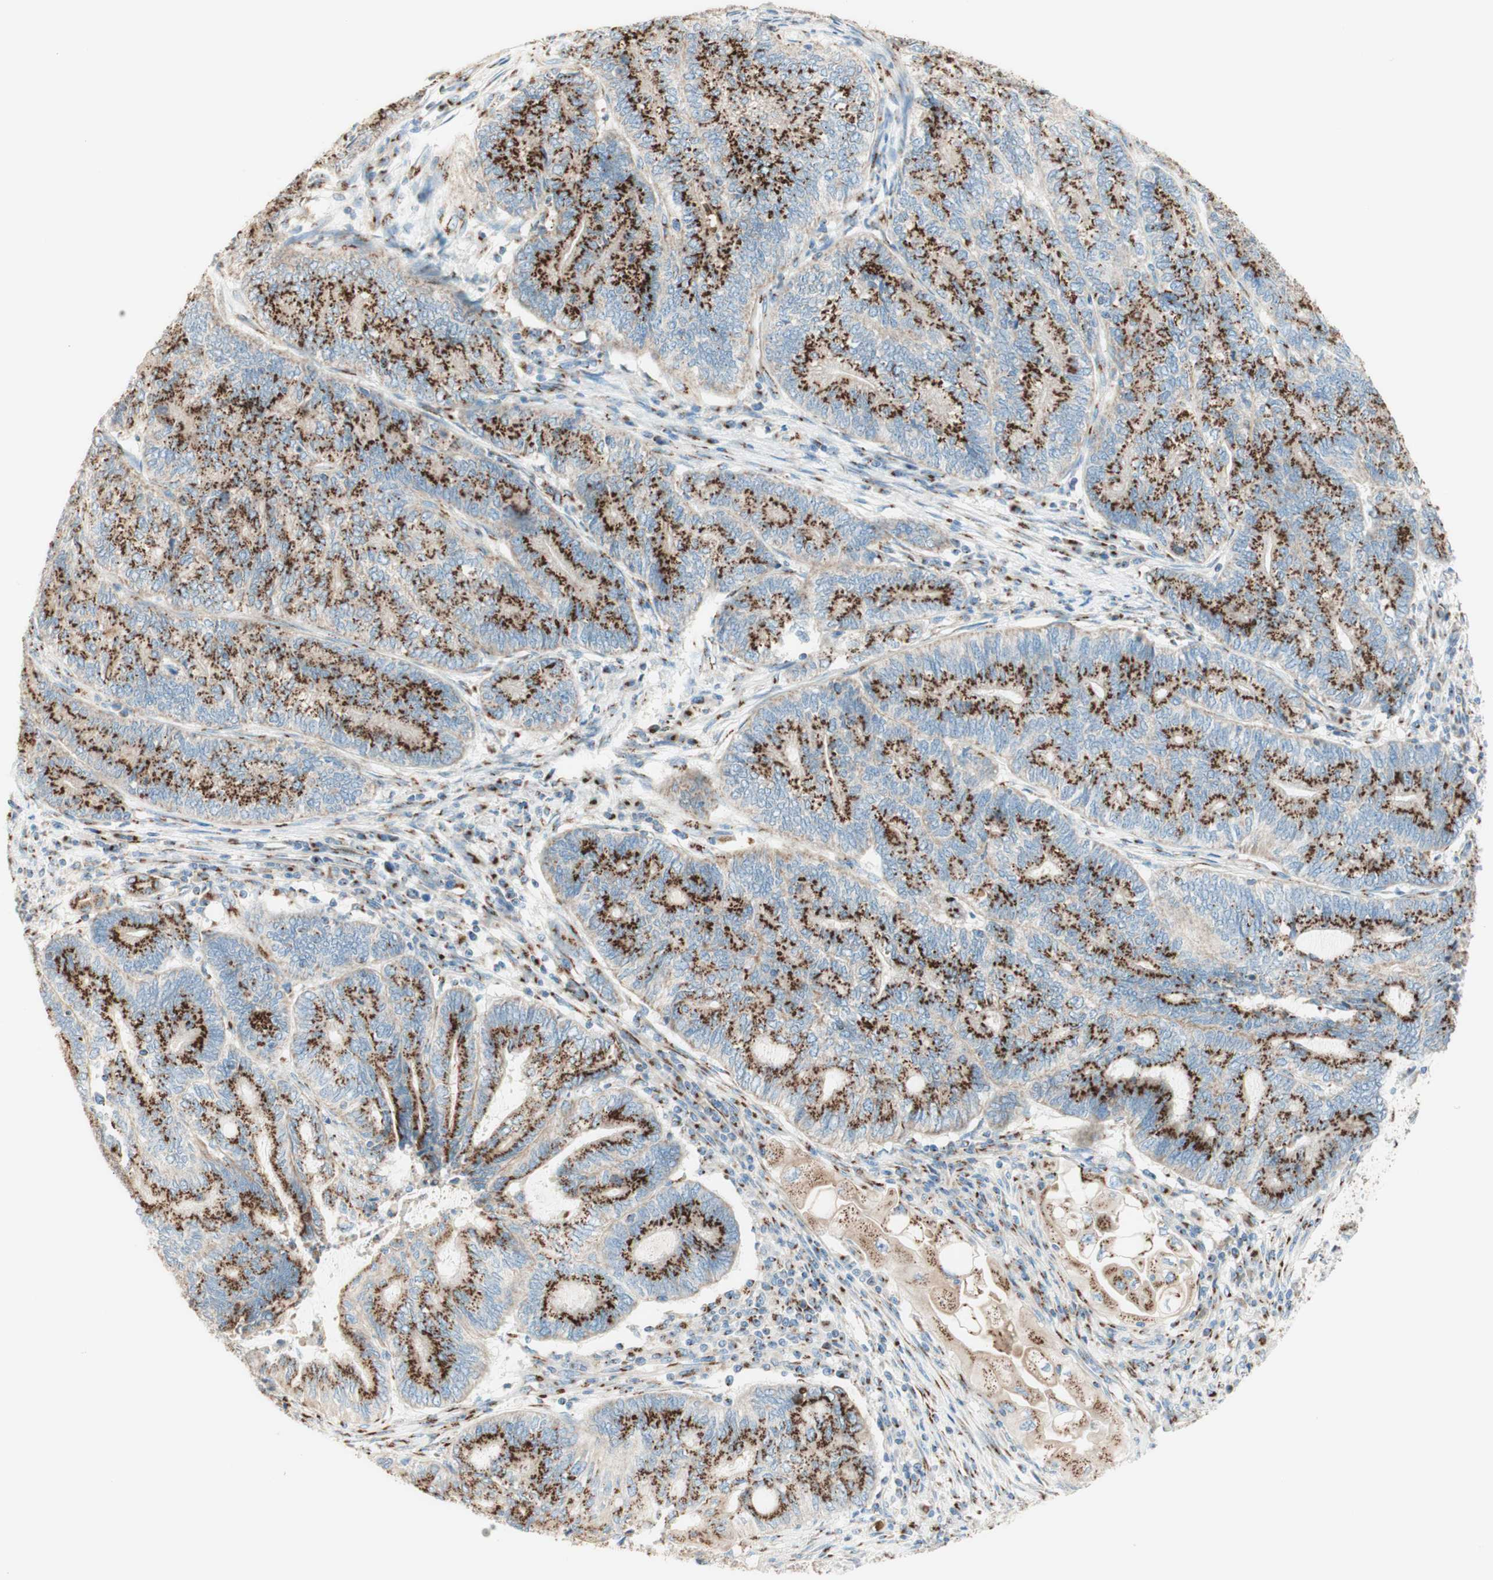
{"staining": {"intensity": "strong", "quantity": ">75%", "location": "cytoplasmic/membranous"}, "tissue": "endometrial cancer", "cell_type": "Tumor cells", "image_type": "cancer", "snomed": [{"axis": "morphology", "description": "Adenocarcinoma, NOS"}, {"axis": "topography", "description": "Uterus"}, {"axis": "topography", "description": "Endometrium"}], "caption": "Protein expression analysis of endometrial adenocarcinoma shows strong cytoplasmic/membranous positivity in about >75% of tumor cells.", "gene": "GOLGB1", "patient": {"sex": "female", "age": 70}}